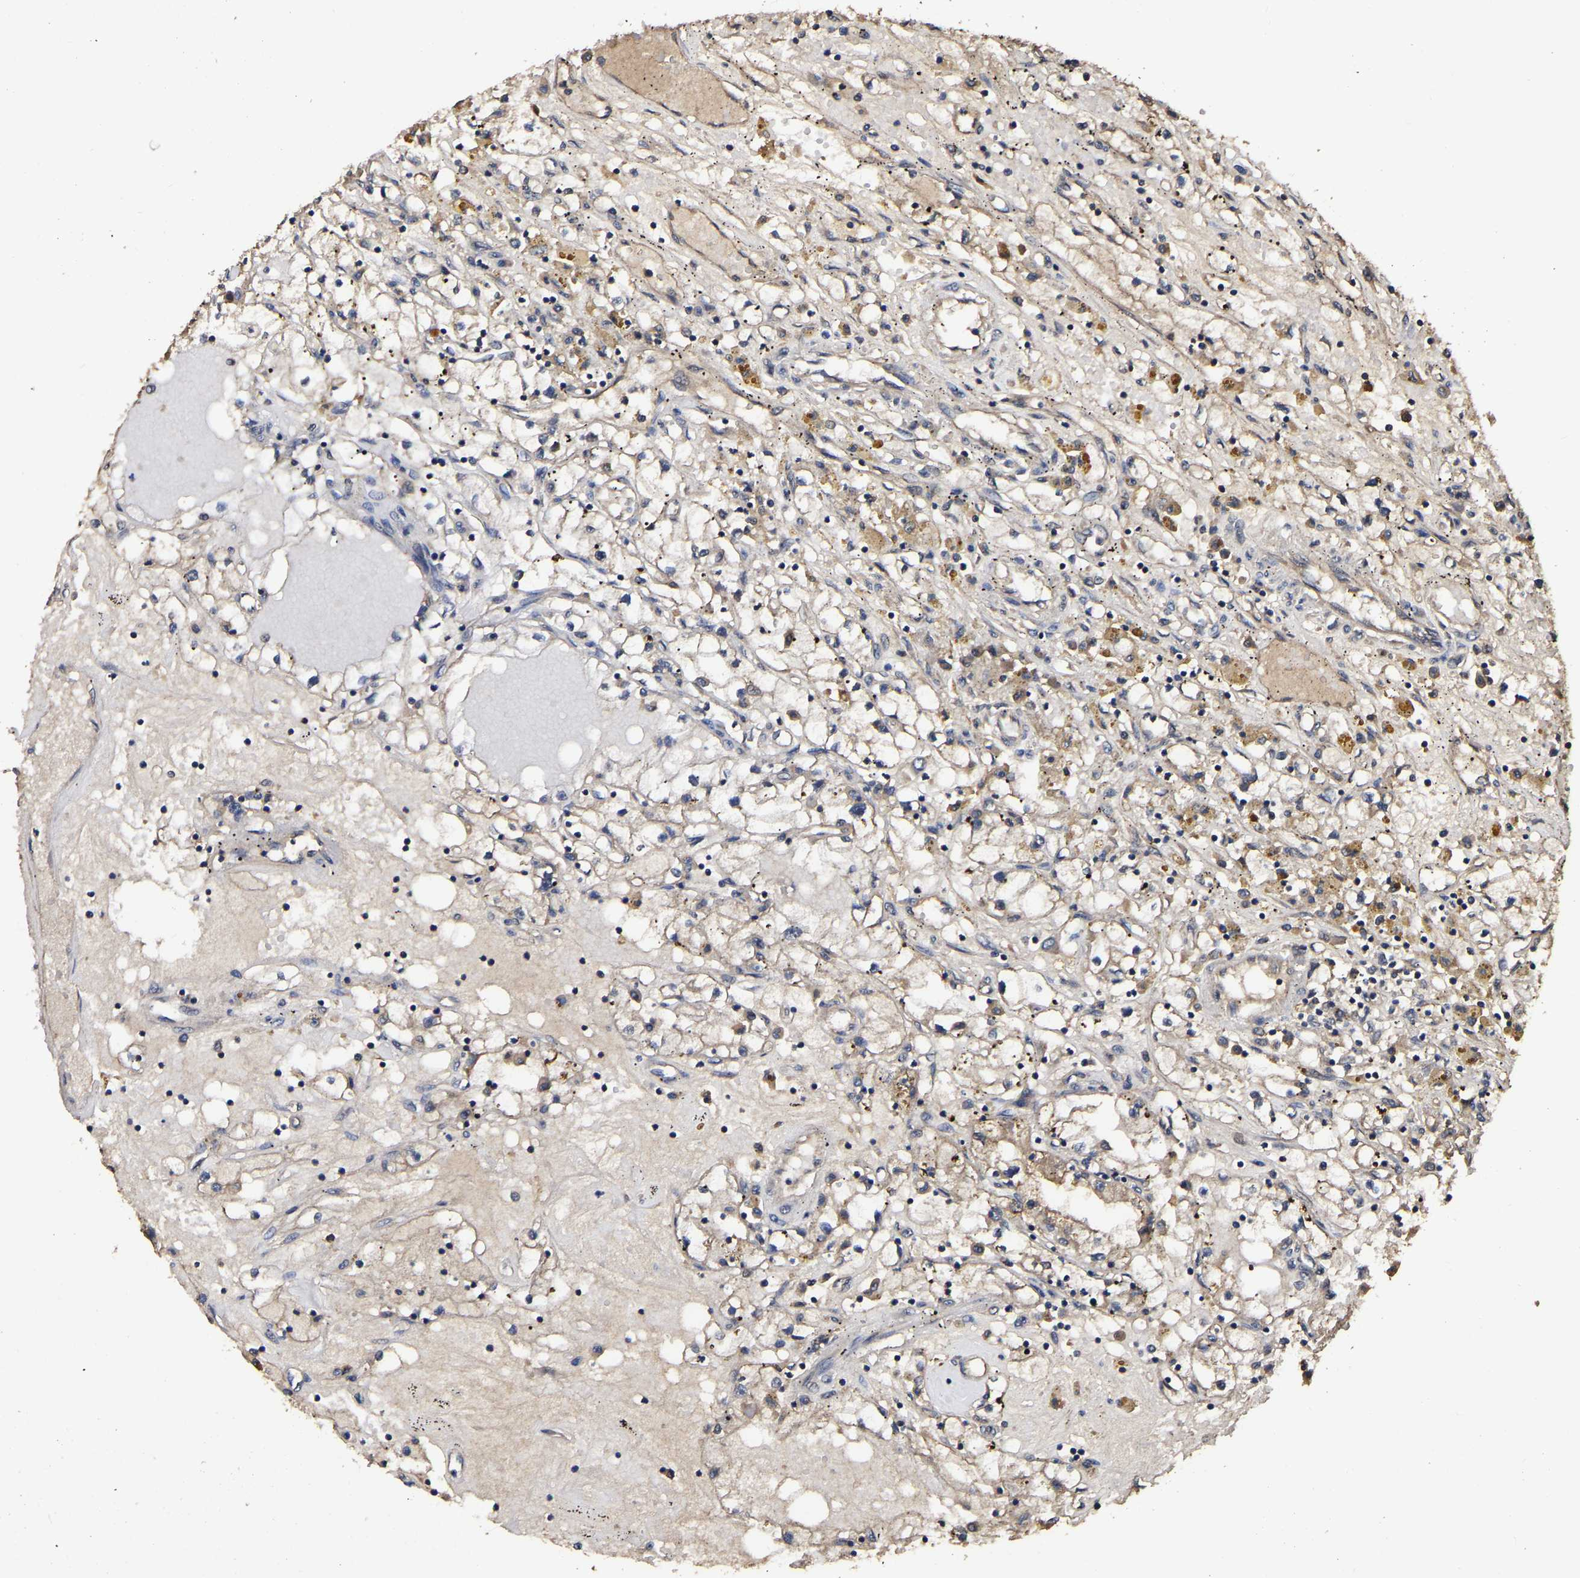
{"staining": {"intensity": "weak", "quantity": "<25%", "location": "cytoplasmic/membranous"}, "tissue": "renal cancer", "cell_type": "Tumor cells", "image_type": "cancer", "snomed": [{"axis": "morphology", "description": "Adenocarcinoma, NOS"}, {"axis": "topography", "description": "Kidney"}], "caption": "Human renal adenocarcinoma stained for a protein using immunohistochemistry demonstrates no positivity in tumor cells.", "gene": "STK32C", "patient": {"sex": "male", "age": 56}}